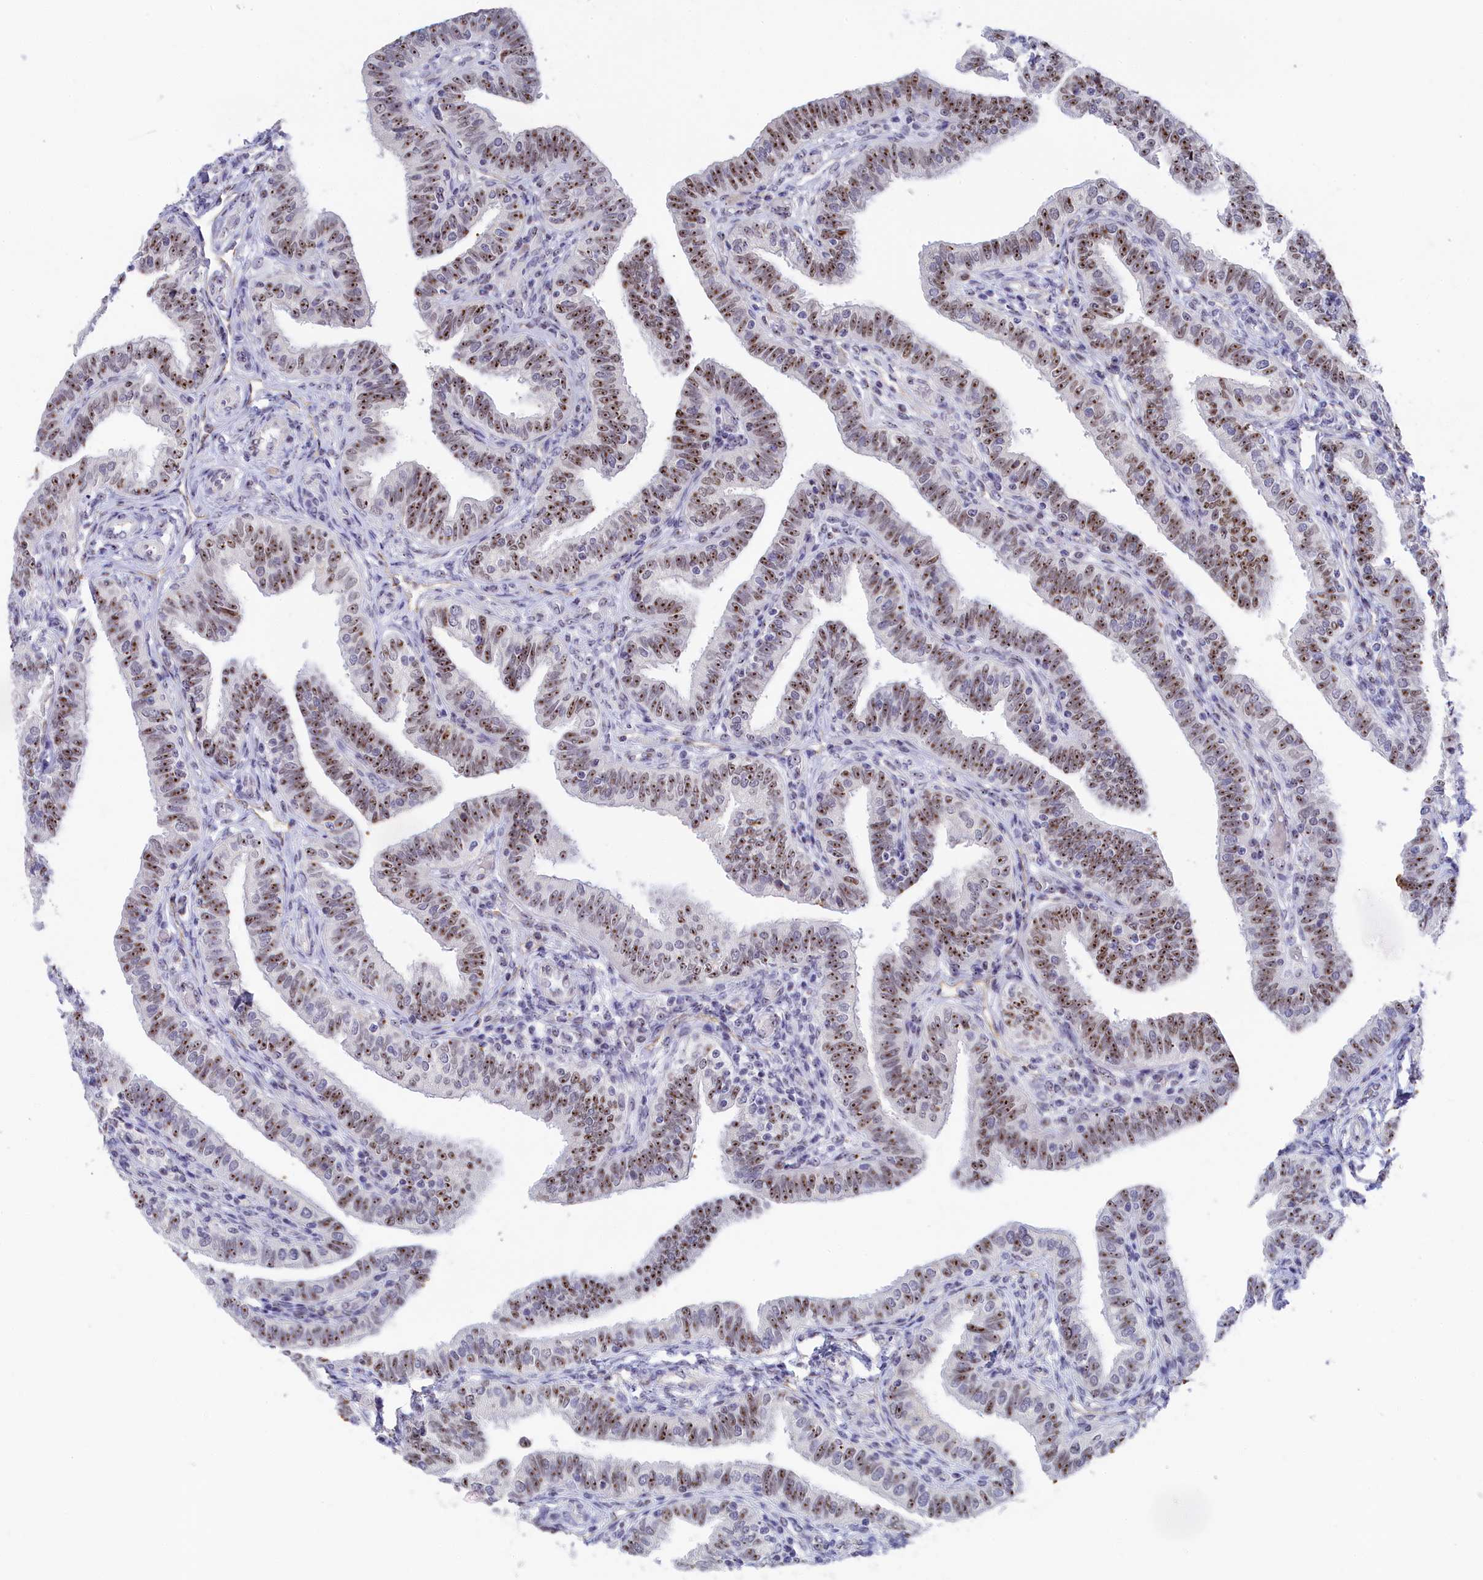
{"staining": {"intensity": "moderate", "quantity": ">75%", "location": "nuclear"}, "tissue": "fallopian tube", "cell_type": "Glandular cells", "image_type": "normal", "snomed": [{"axis": "morphology", "description": "Normal tissue, NOS"}, {"axis": "topography", "description": "Fallopian tube"}], "caption": "Glandular cells show moderate nuclear expression in about >75% of cells in normal fallopian tube. (IHC, brightfield microscopy, high magnification).", "gene": "RSL1D1", "patient": {"sex": "female", "age": 39}}